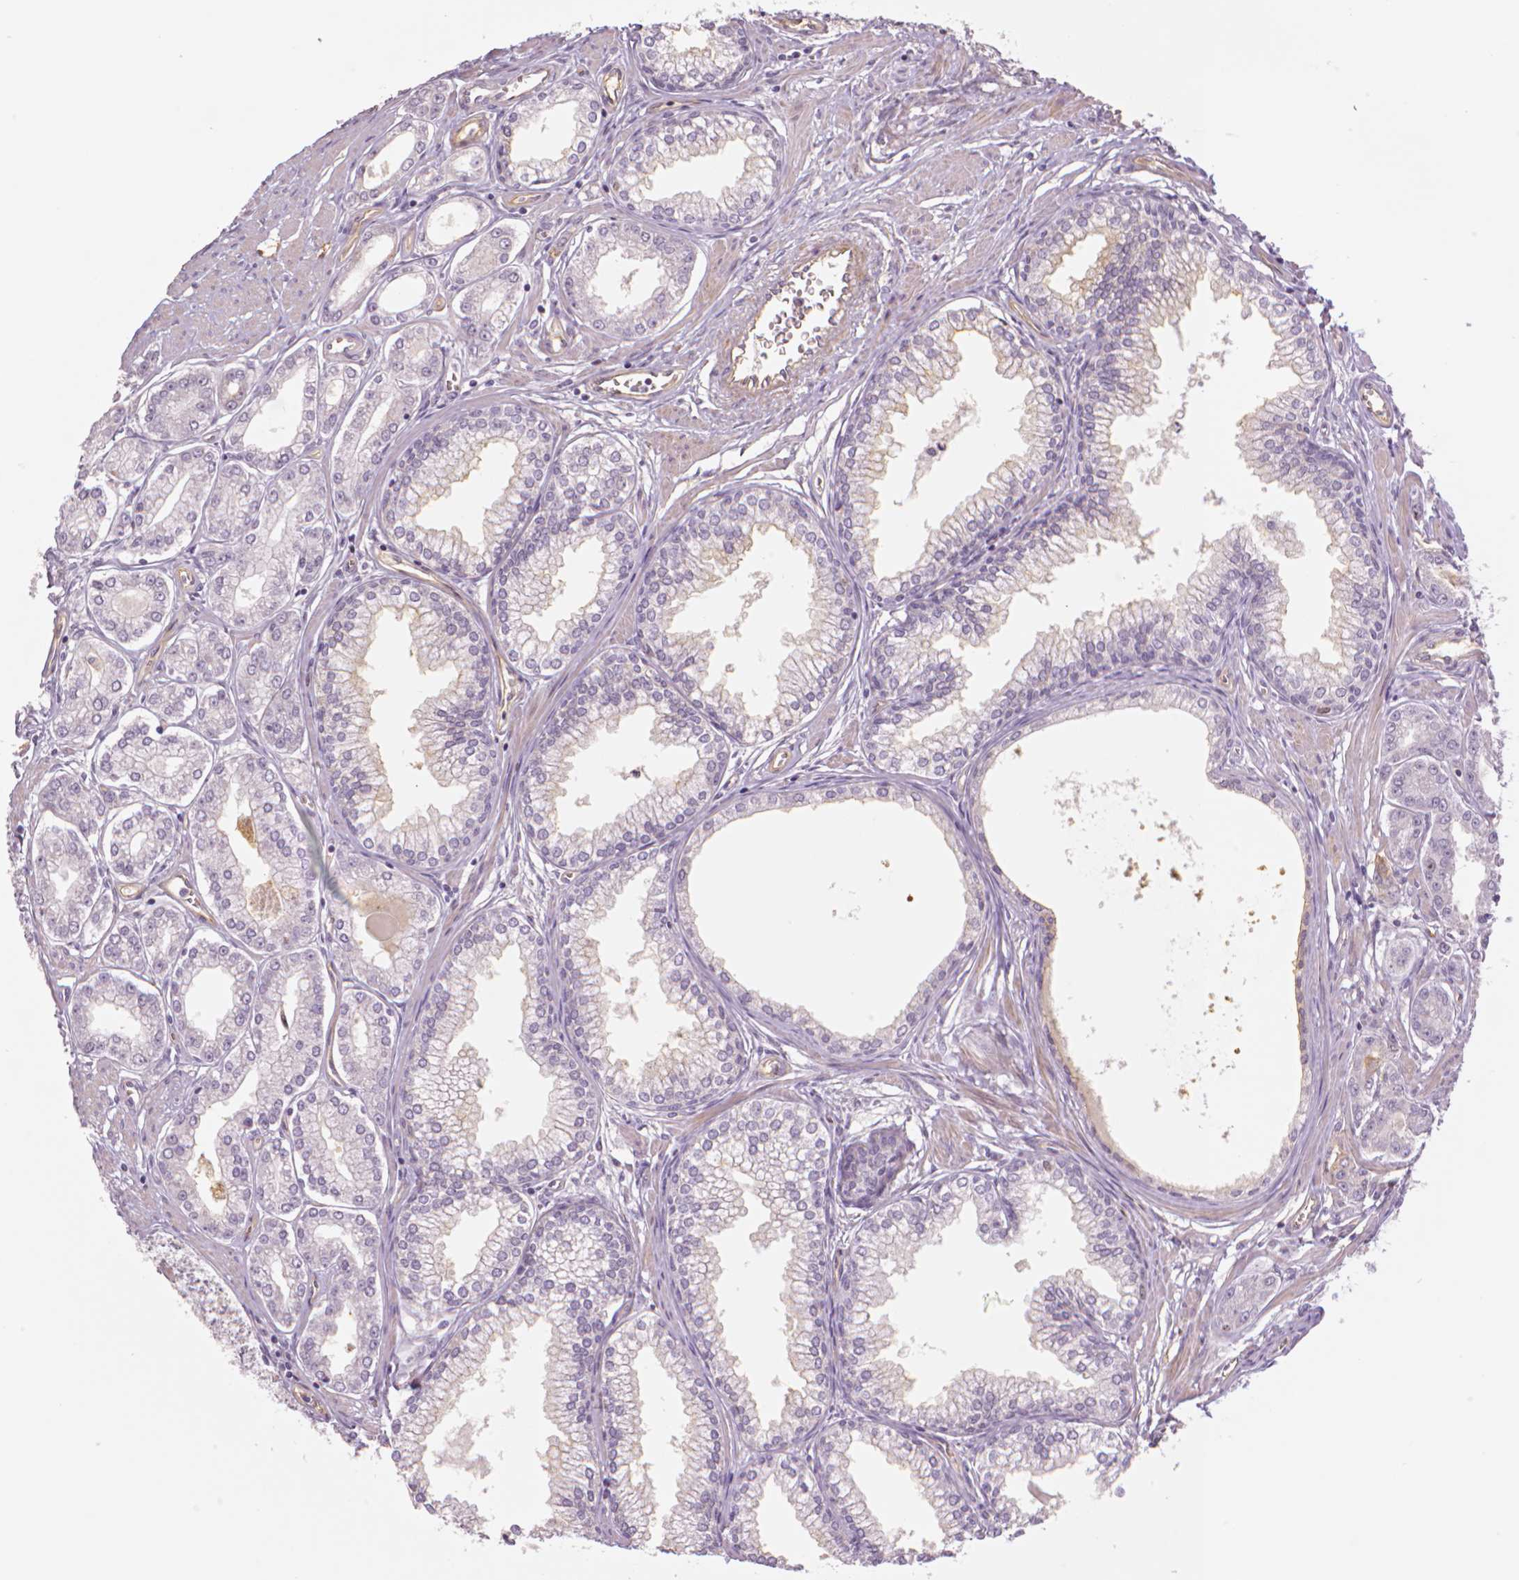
{"staining": {"intensity": "negative", "quantity": "none", "location": "none"}, "tissue": "prostate cancer", "cell_type": "Tumor cells", "image_type": "cancer", "snomed": [{"axis": "morphology", "description": "Adenocarcinoma, NOS"}, {"axis": "topography", "description": "Prostate"}], "caption": "This is an immunohistochemistry (IHC) histopathology image of prostate cancer. There is no positivity in tumor cells.", "gene": "MKI67", "patient": {"sex": "male", "age": 71}}